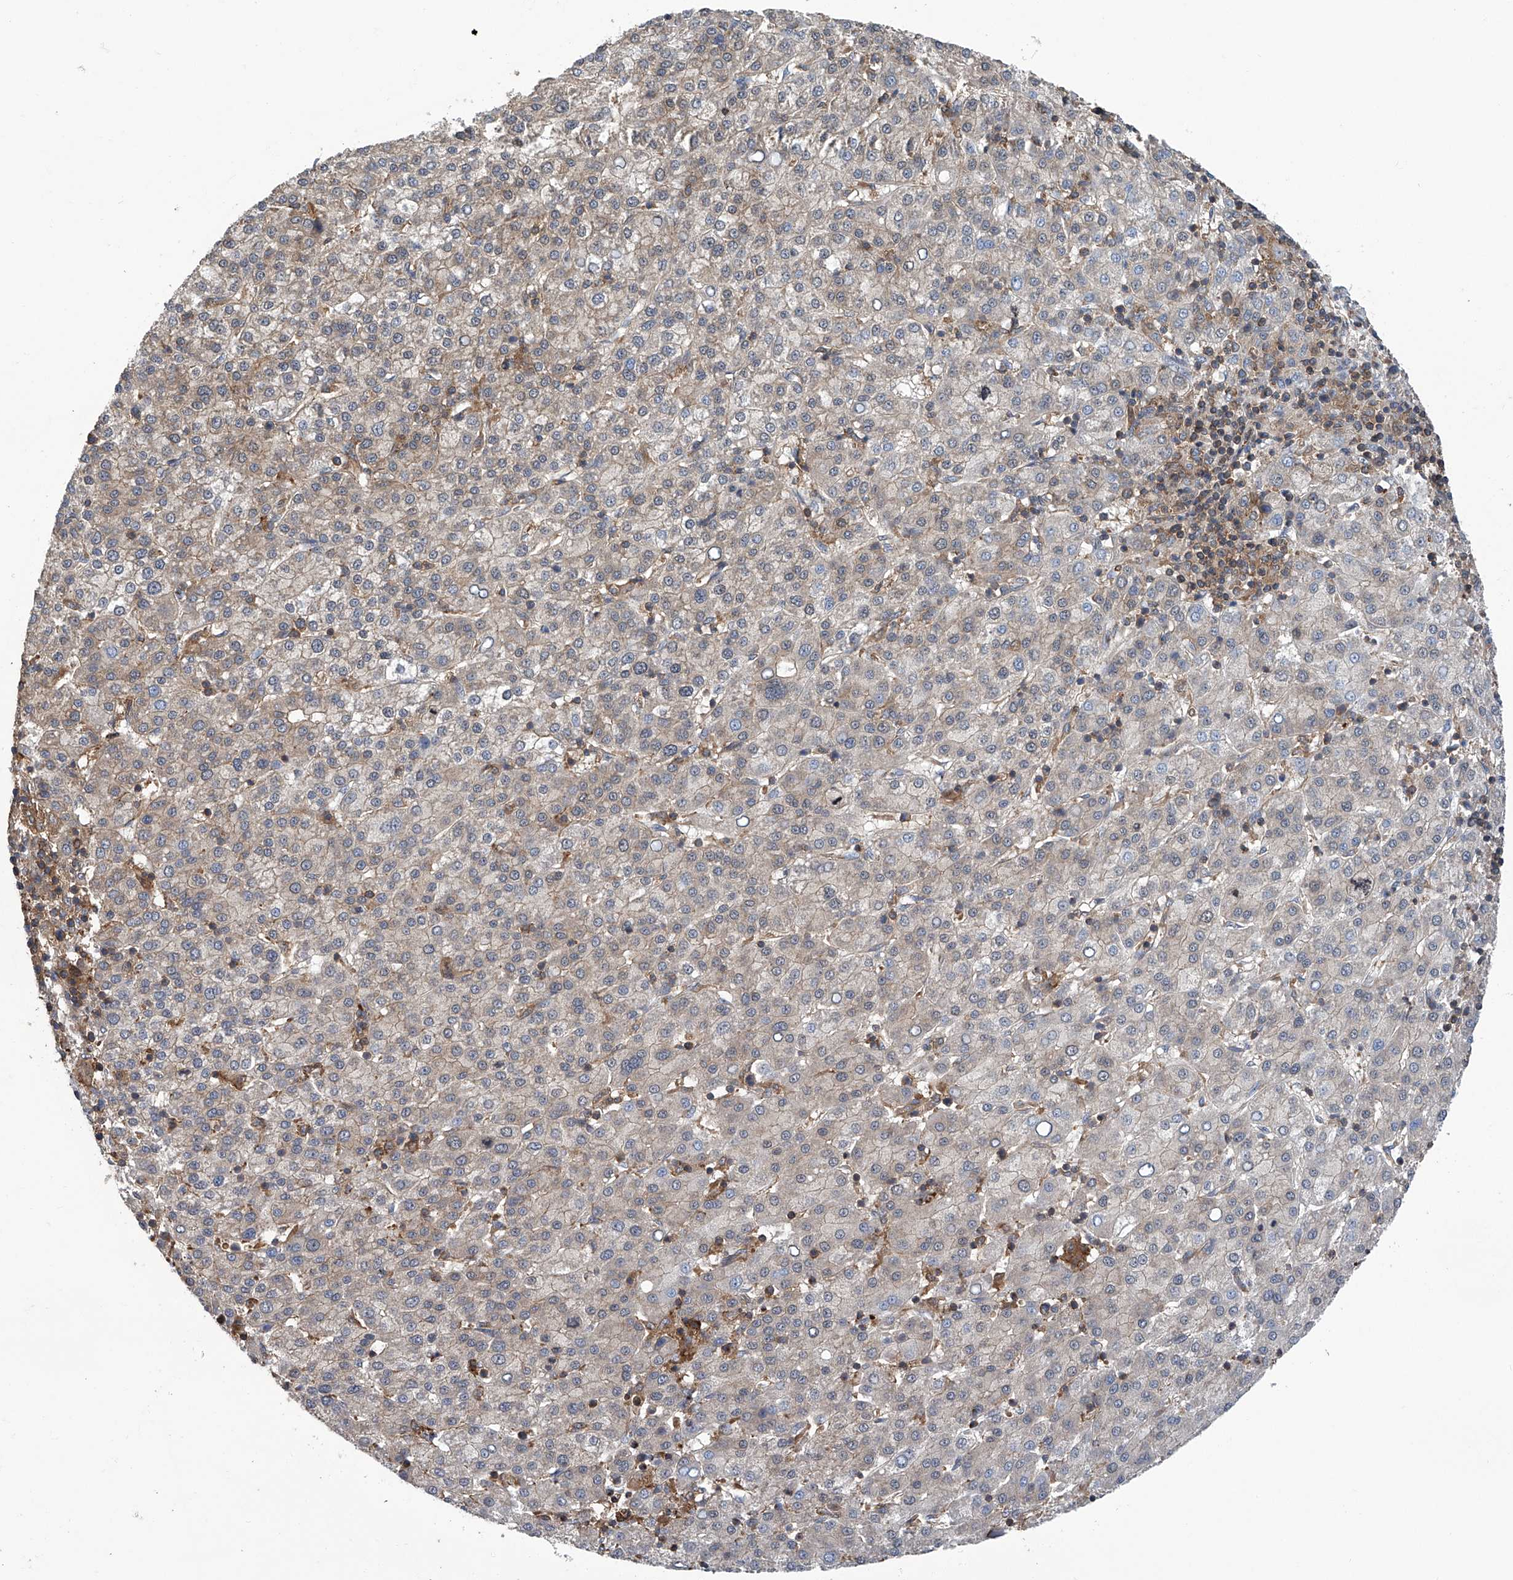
{"staining": {"intensity": "negative", "quantity": "none", "location": "none"}, "tissue": "liver cancer", "cell_type": "Tumor cells", "image_type": "cancer", "snomed": [{"axis": "morphology", "description": "Carcinoma, Hepatocellular, NOS"}, {"axis": "topography", "description": "Liver"}], "caption": "A photomicrograph of human hepatocellular carcinoma (liver) is negative for staining in tumor cells.", "gene": "SMAP1", "patient": {"sex": "female", "age": 58}}